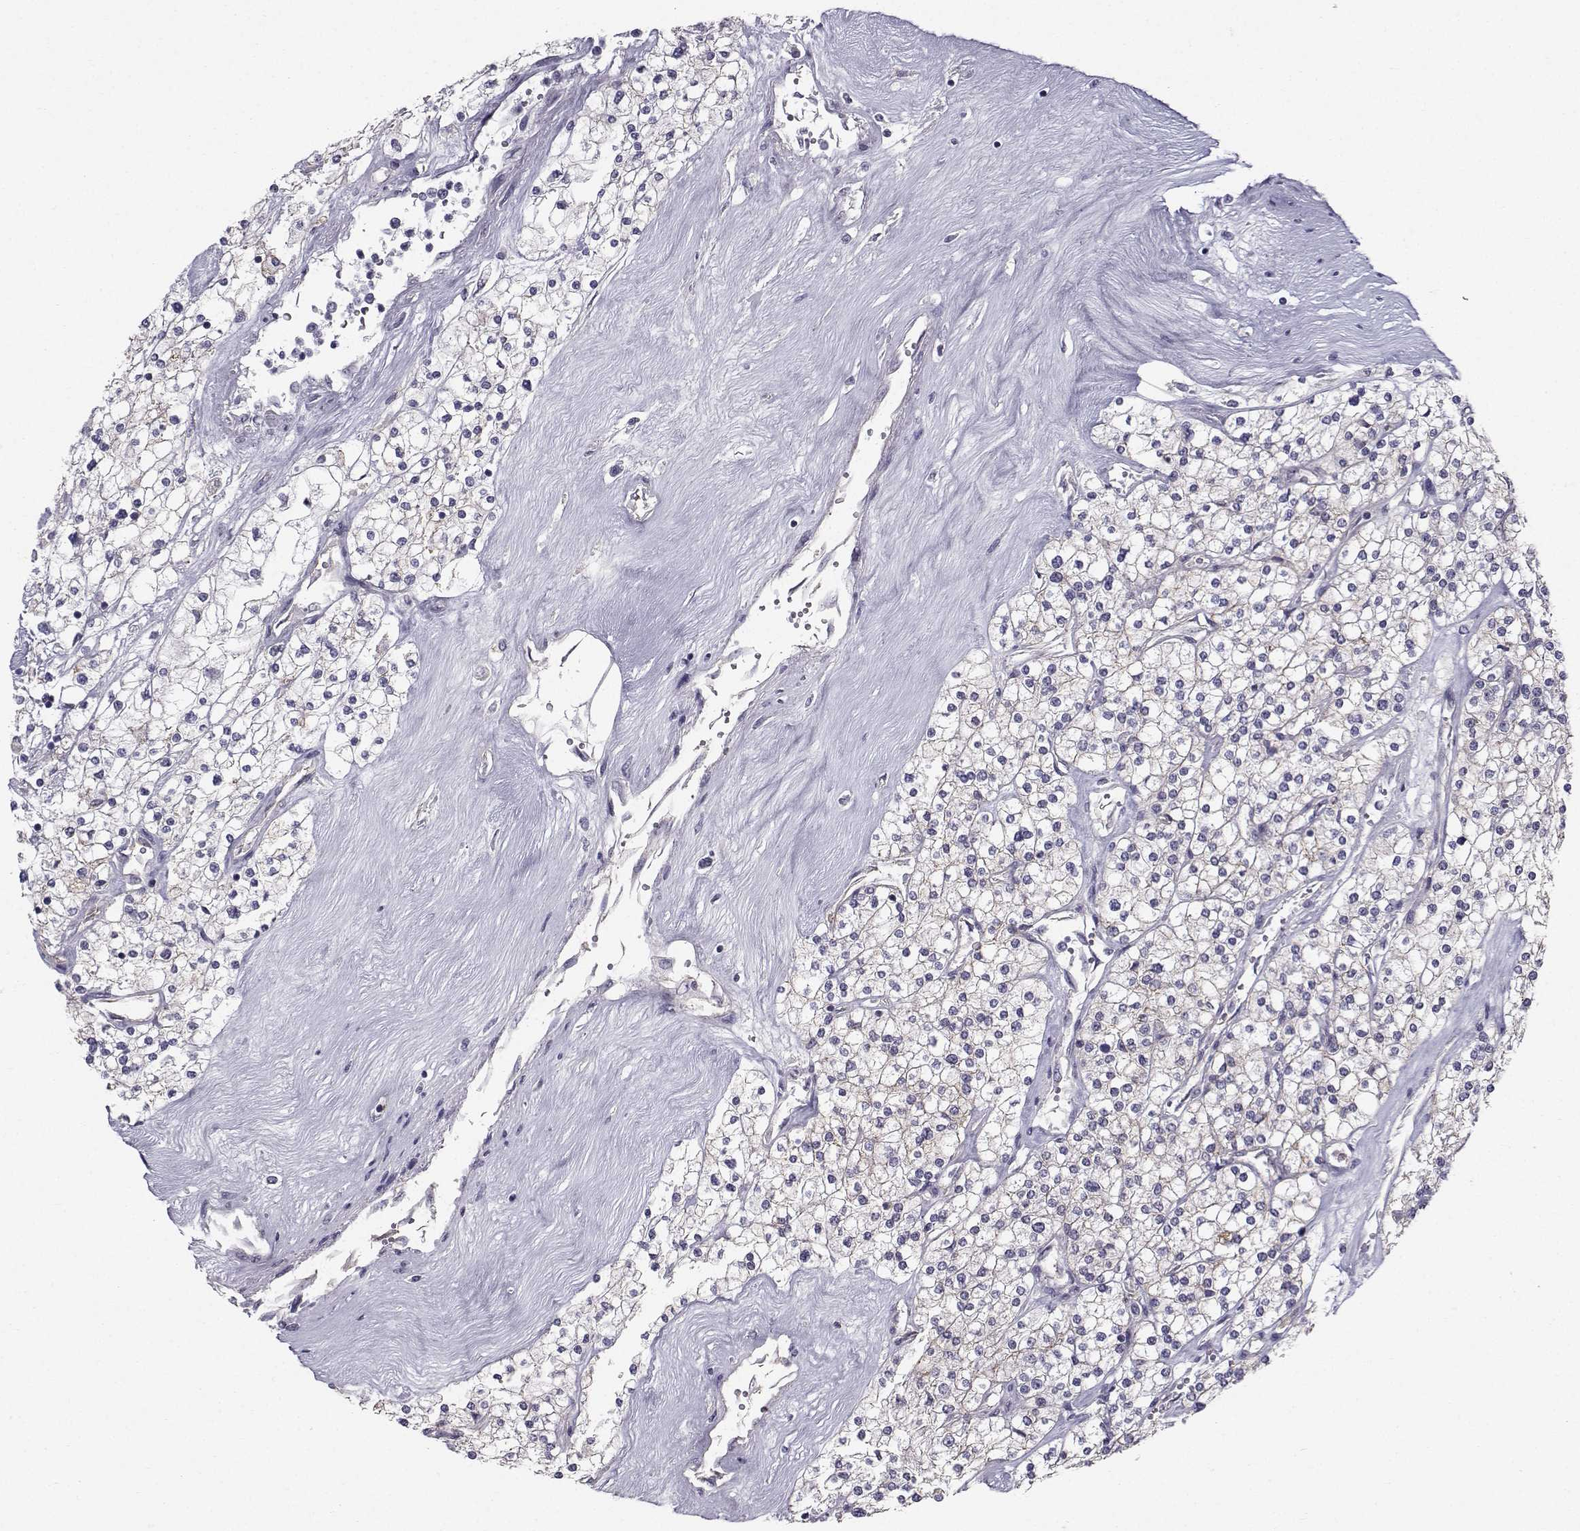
{"staining": {"intensity": "negative", "quantity": "none", "location": "none"}, "tissue": "renal cancer", "cell_type": "Tumor cells", "image_type": "cancer", "snomed": [{"axis": "morphology", "description": "Adenocarcinoma, NOS"}, {"axis": "topography", "description": "Kidney"}], "caption": "Immunohistochemistry histopathology image of neoplastic tissue: human renal cancer stained with DAB reveals no significant protein expression in tumor cells.", "gene": "SPDYE4", "patient": {"sex": "male", "age": 80}}